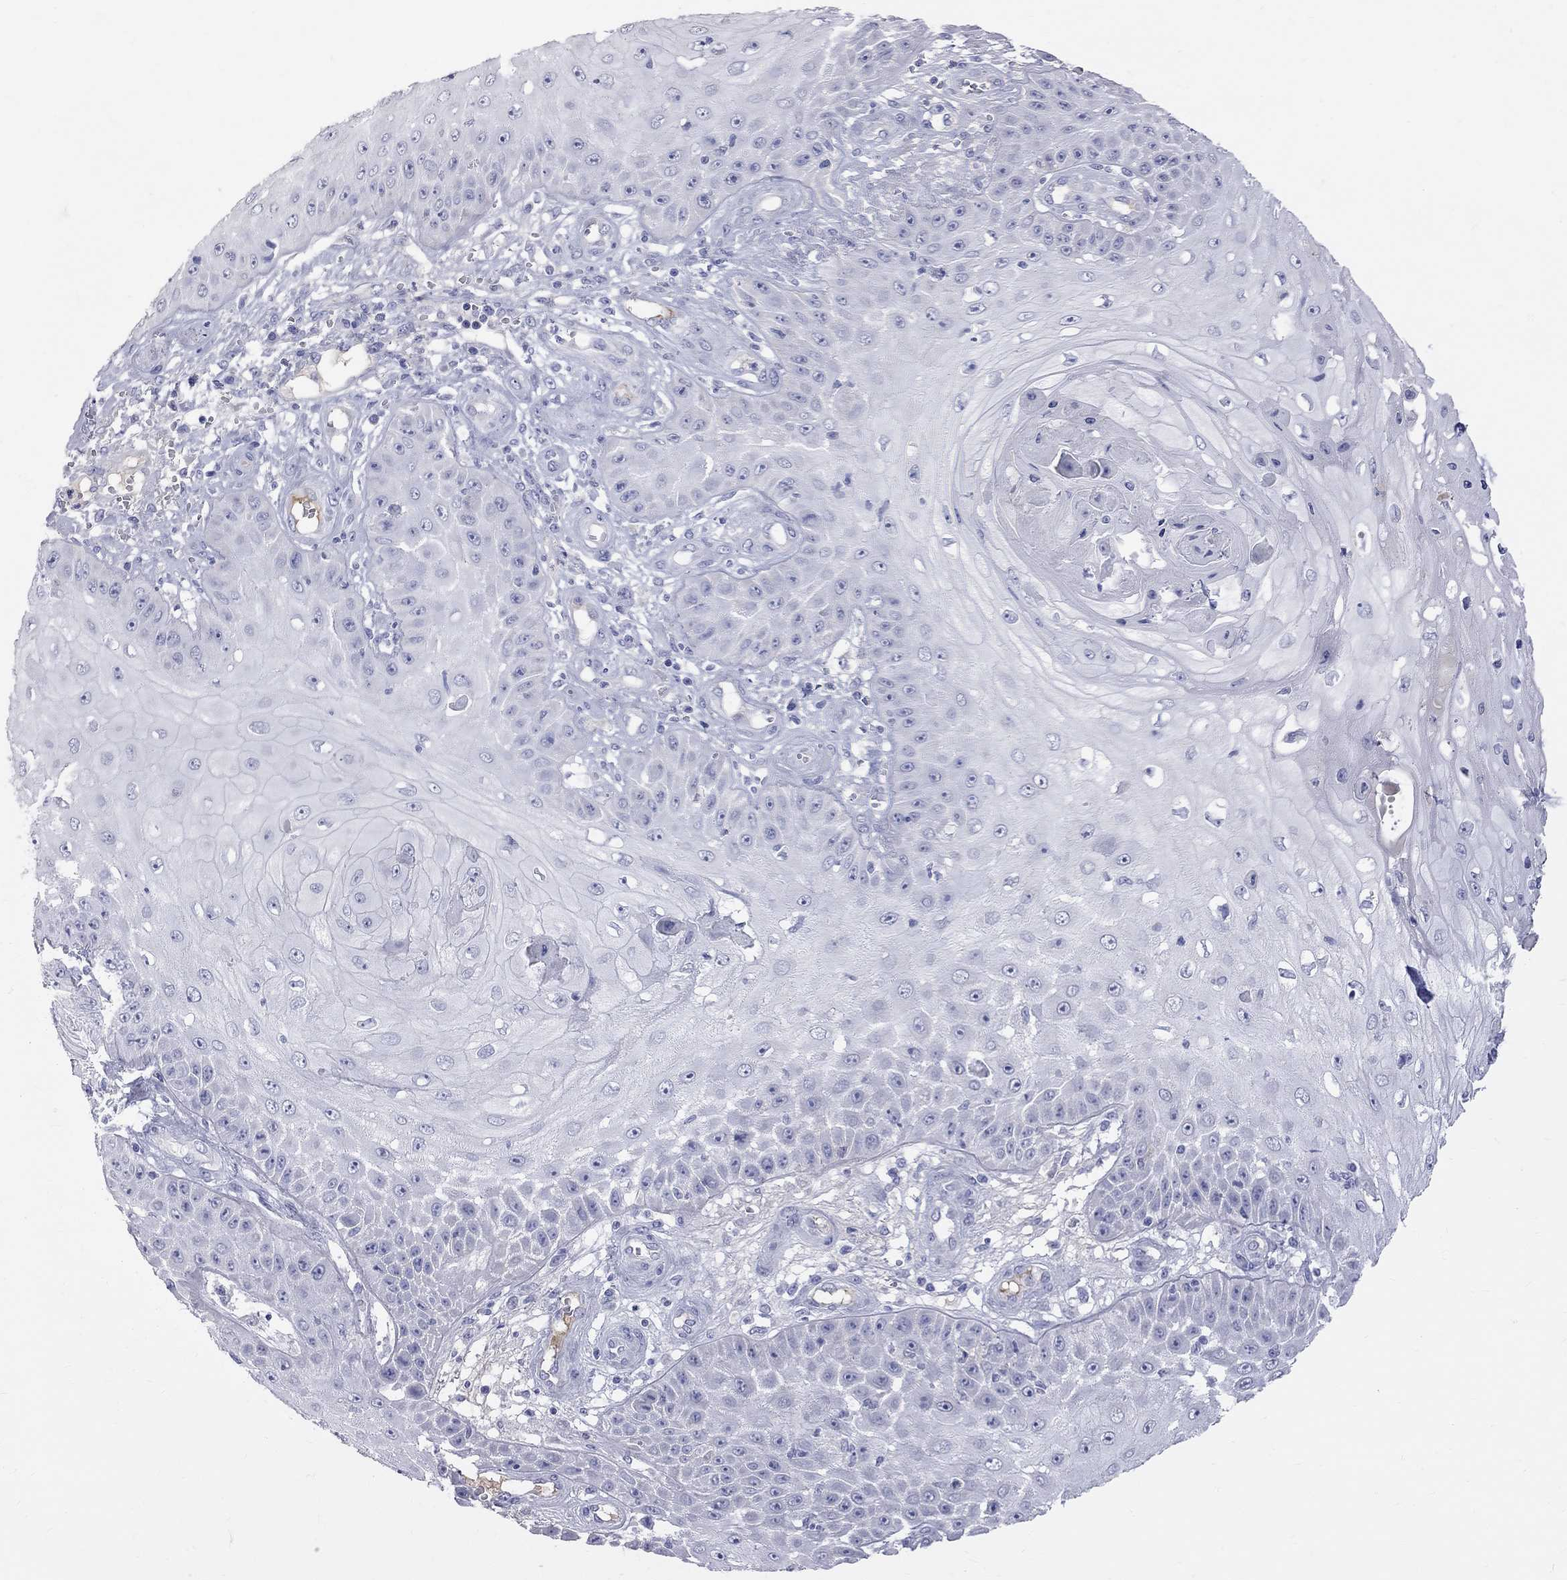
{"staining": {"intensity": "negative", "quantity": "none", "location": "none"}, "tissue": "skin cancer", "cell_type": "Tumor cells", "image_type": "cancer", "snomed": [{"axis": "morphology", "description": "Squamous cell carcinoma, NOS"}, {"axis": "topography", "description": "Skin"}], "caption": "Skin cancer was stained to show a protein in brown. There is no significant staining in tumor cells. (IHC, brightfield microscopy, high magnification).", "gene": "KCND2", "patient": {"sex": "male", "age": 70}}